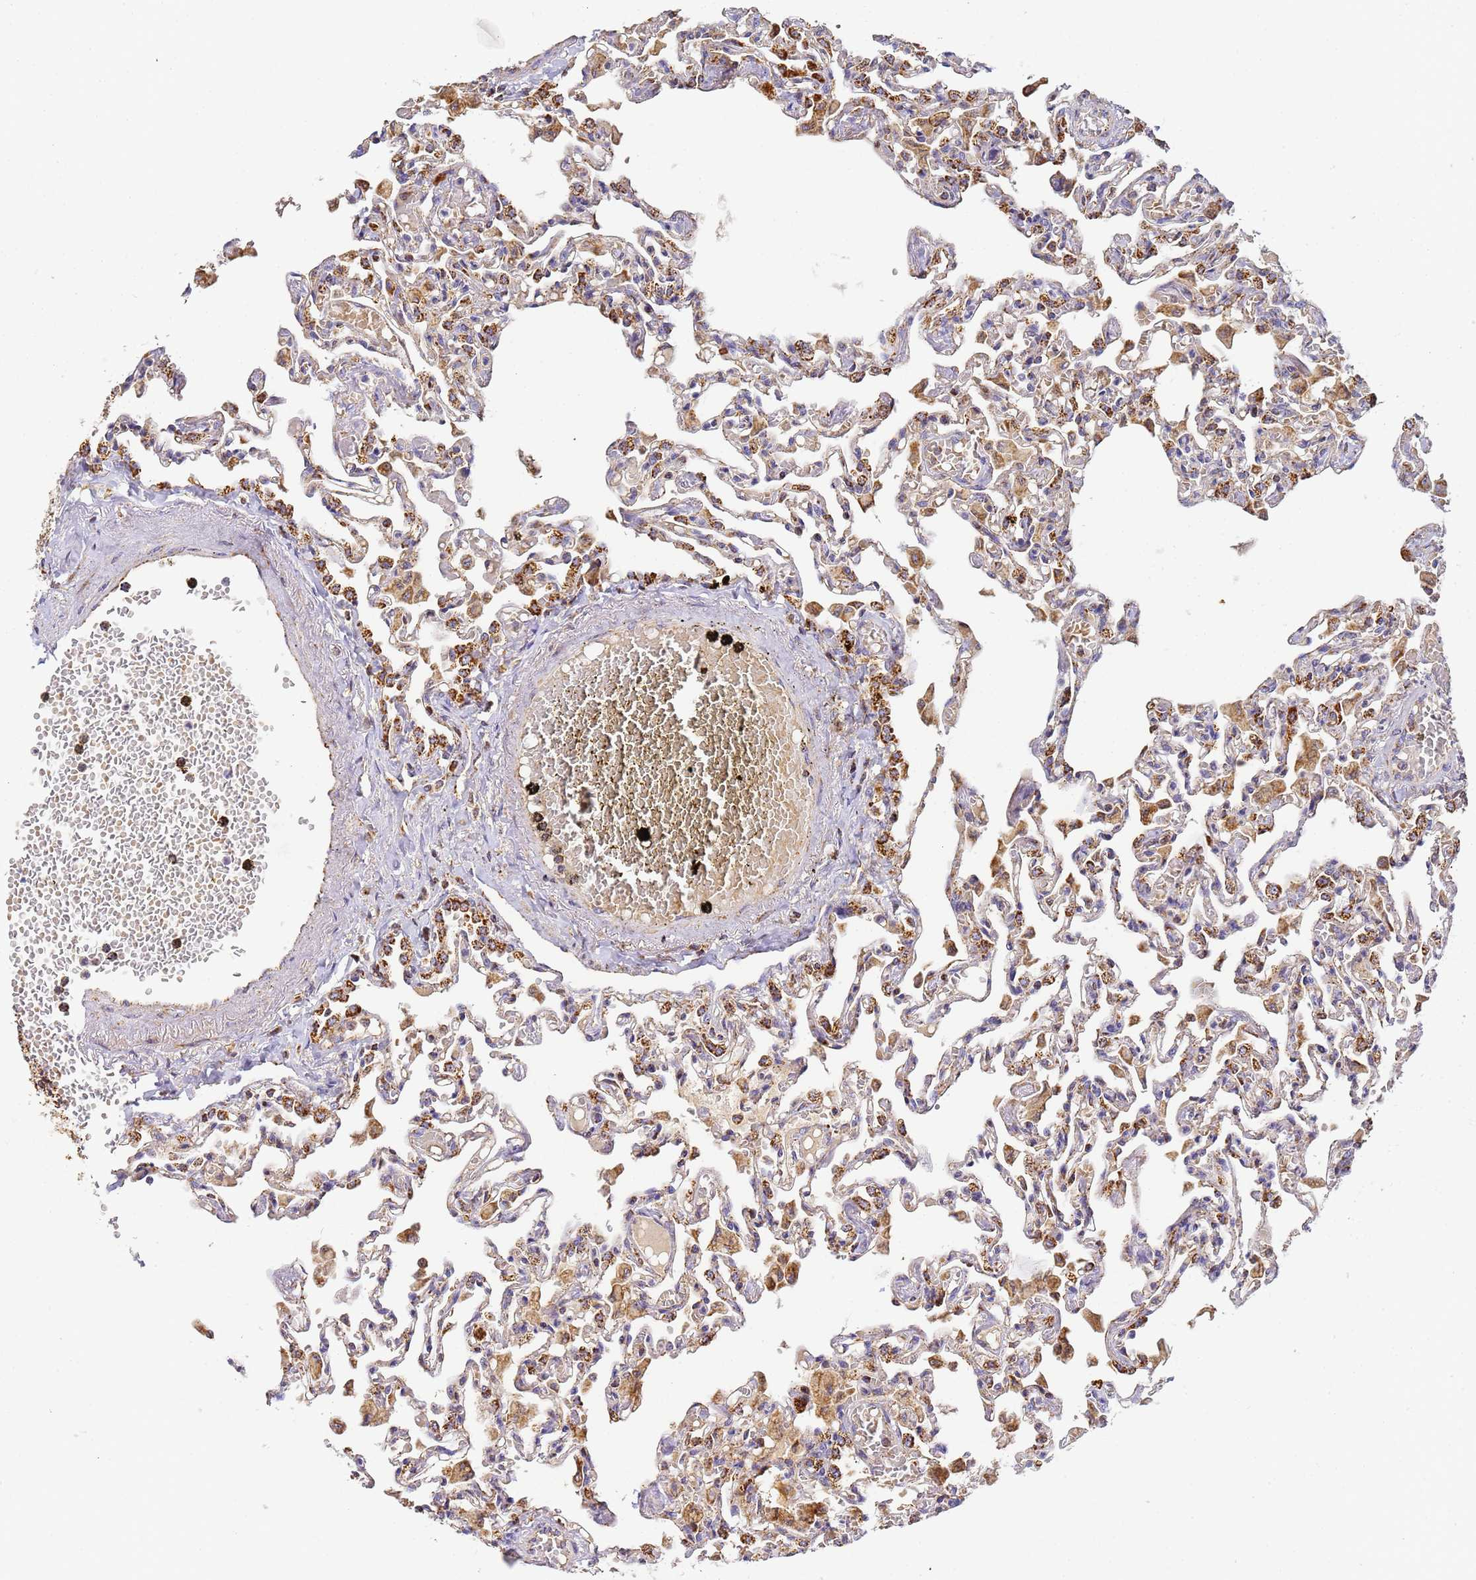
{"staining": {"intensity": "moderate", "quantity": "25%-75%", "location": "cytoplasmic/membranous"}, "tissue": "lung", "cell_type": "Alveolar cells", "image_type": "normal", "snomed": [{"axis": "morphology", "description": "Normal tissue, NOS"}, {"axis": "topography", "description": "Bronchus"}, {"axis": "topography", "description": "Lung"}], "caption": "High-magnification brightfield microscopy of unremarkable lung stained with DAB (3,3'-diaminobenzidine) (brown) and counterstained with hematoxylin (blue). alveolar cells exhibit moderate cytoplasmic/membranous expression is identified in approximately25%-75% of cells.", "gene": "FRG2B", "patient": {"sex": "female", "age": 49}}